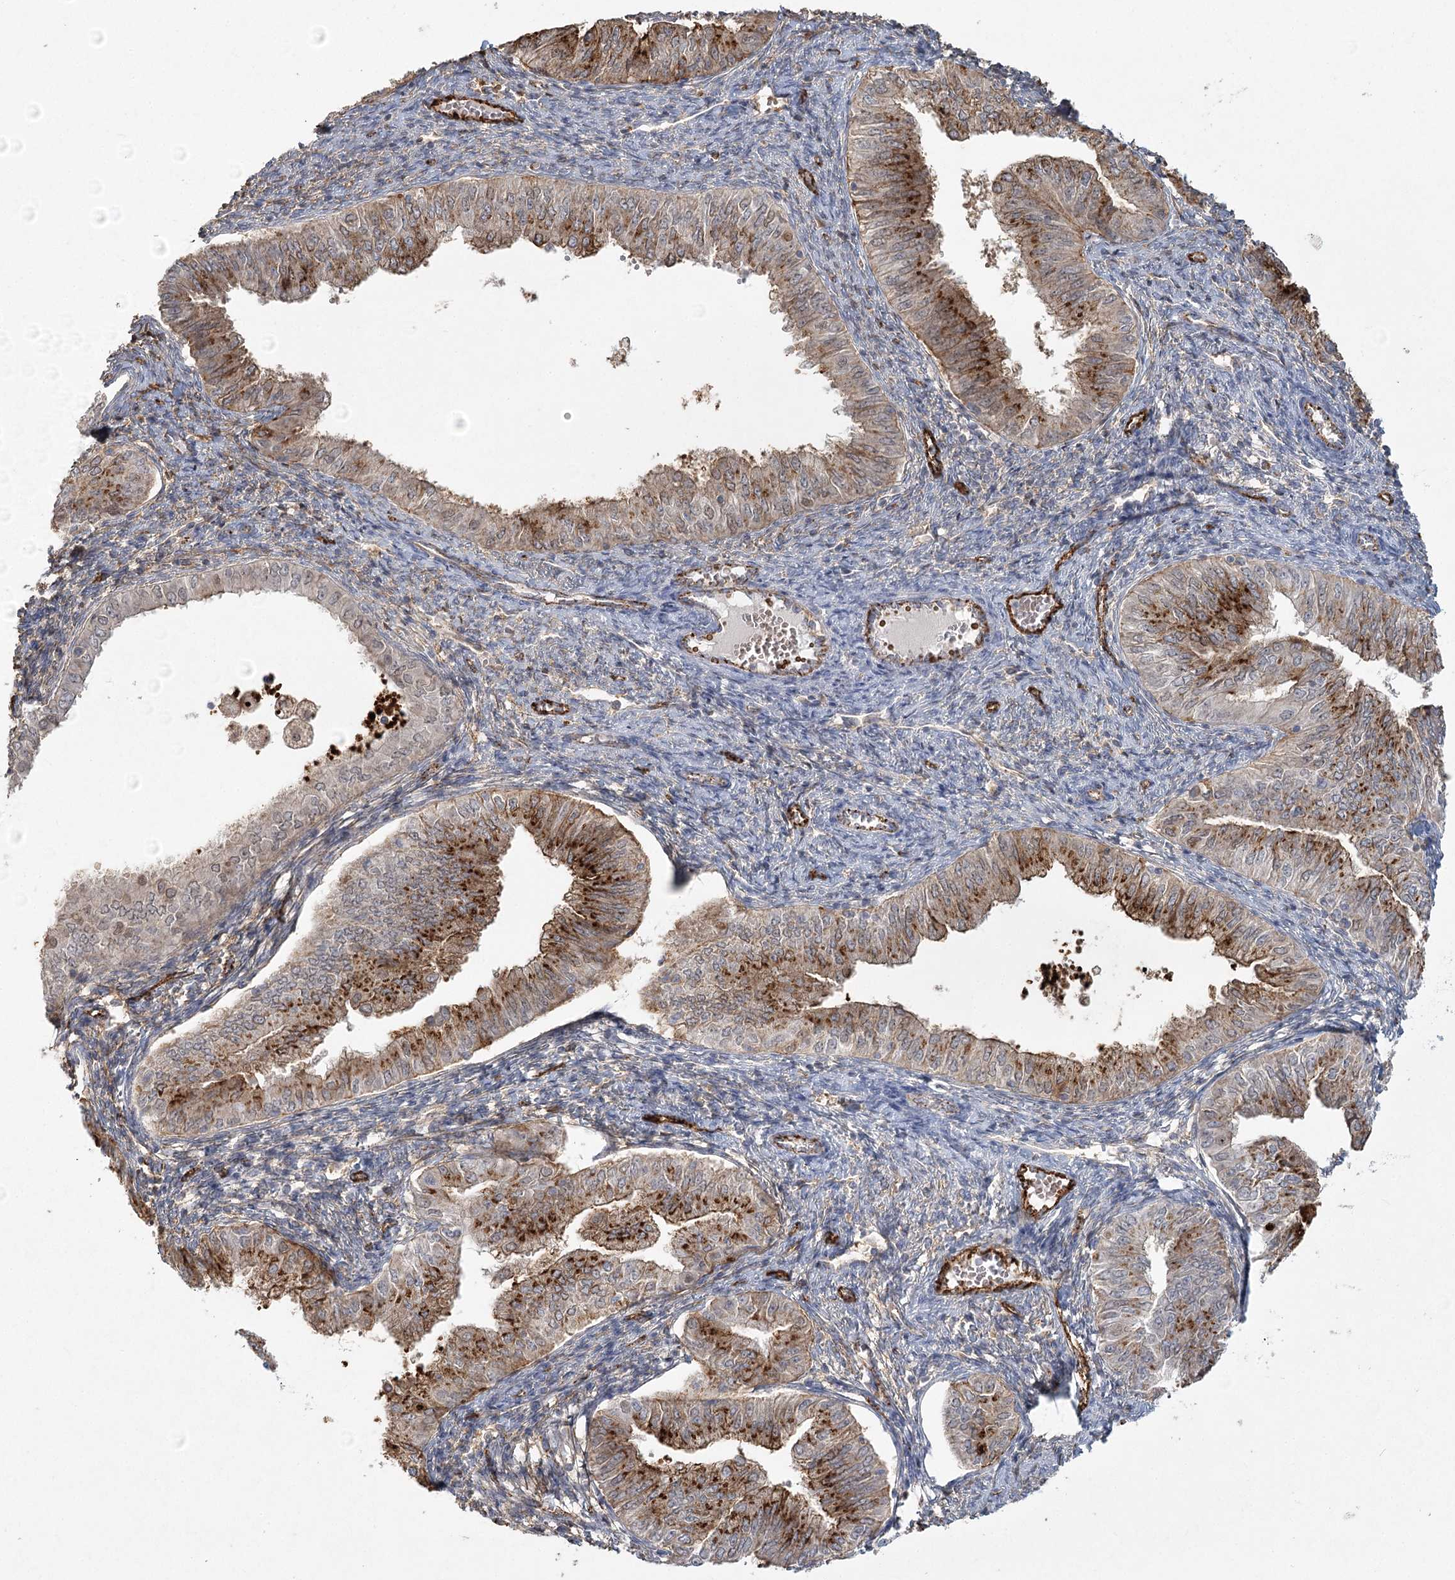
{"staining": {"intensity": "moderate", "quantity": "25%-75%", "location": "cytoplasmic/membranous"}, "tissue": "endometrial cancer", "cell_type": "Tumor cells", "image_type": "cancer", "snomed": [{"axis": "morphology", "description": "Normal tissue, NOS"}, {"axis": "morphology", "description": "Adenocarcinoma, NOS"}, {"axis": "topography", "description": "Endometrium"}], "caption": "Human adenocarcinoma (endometrial) stained with a brown dye shows moderate cytoplasmic/membranous positive positivity in about 25%-75% of tumor cells.", "gene": "KBTBD4", "patient": {"sex": "female", "age": 53}}